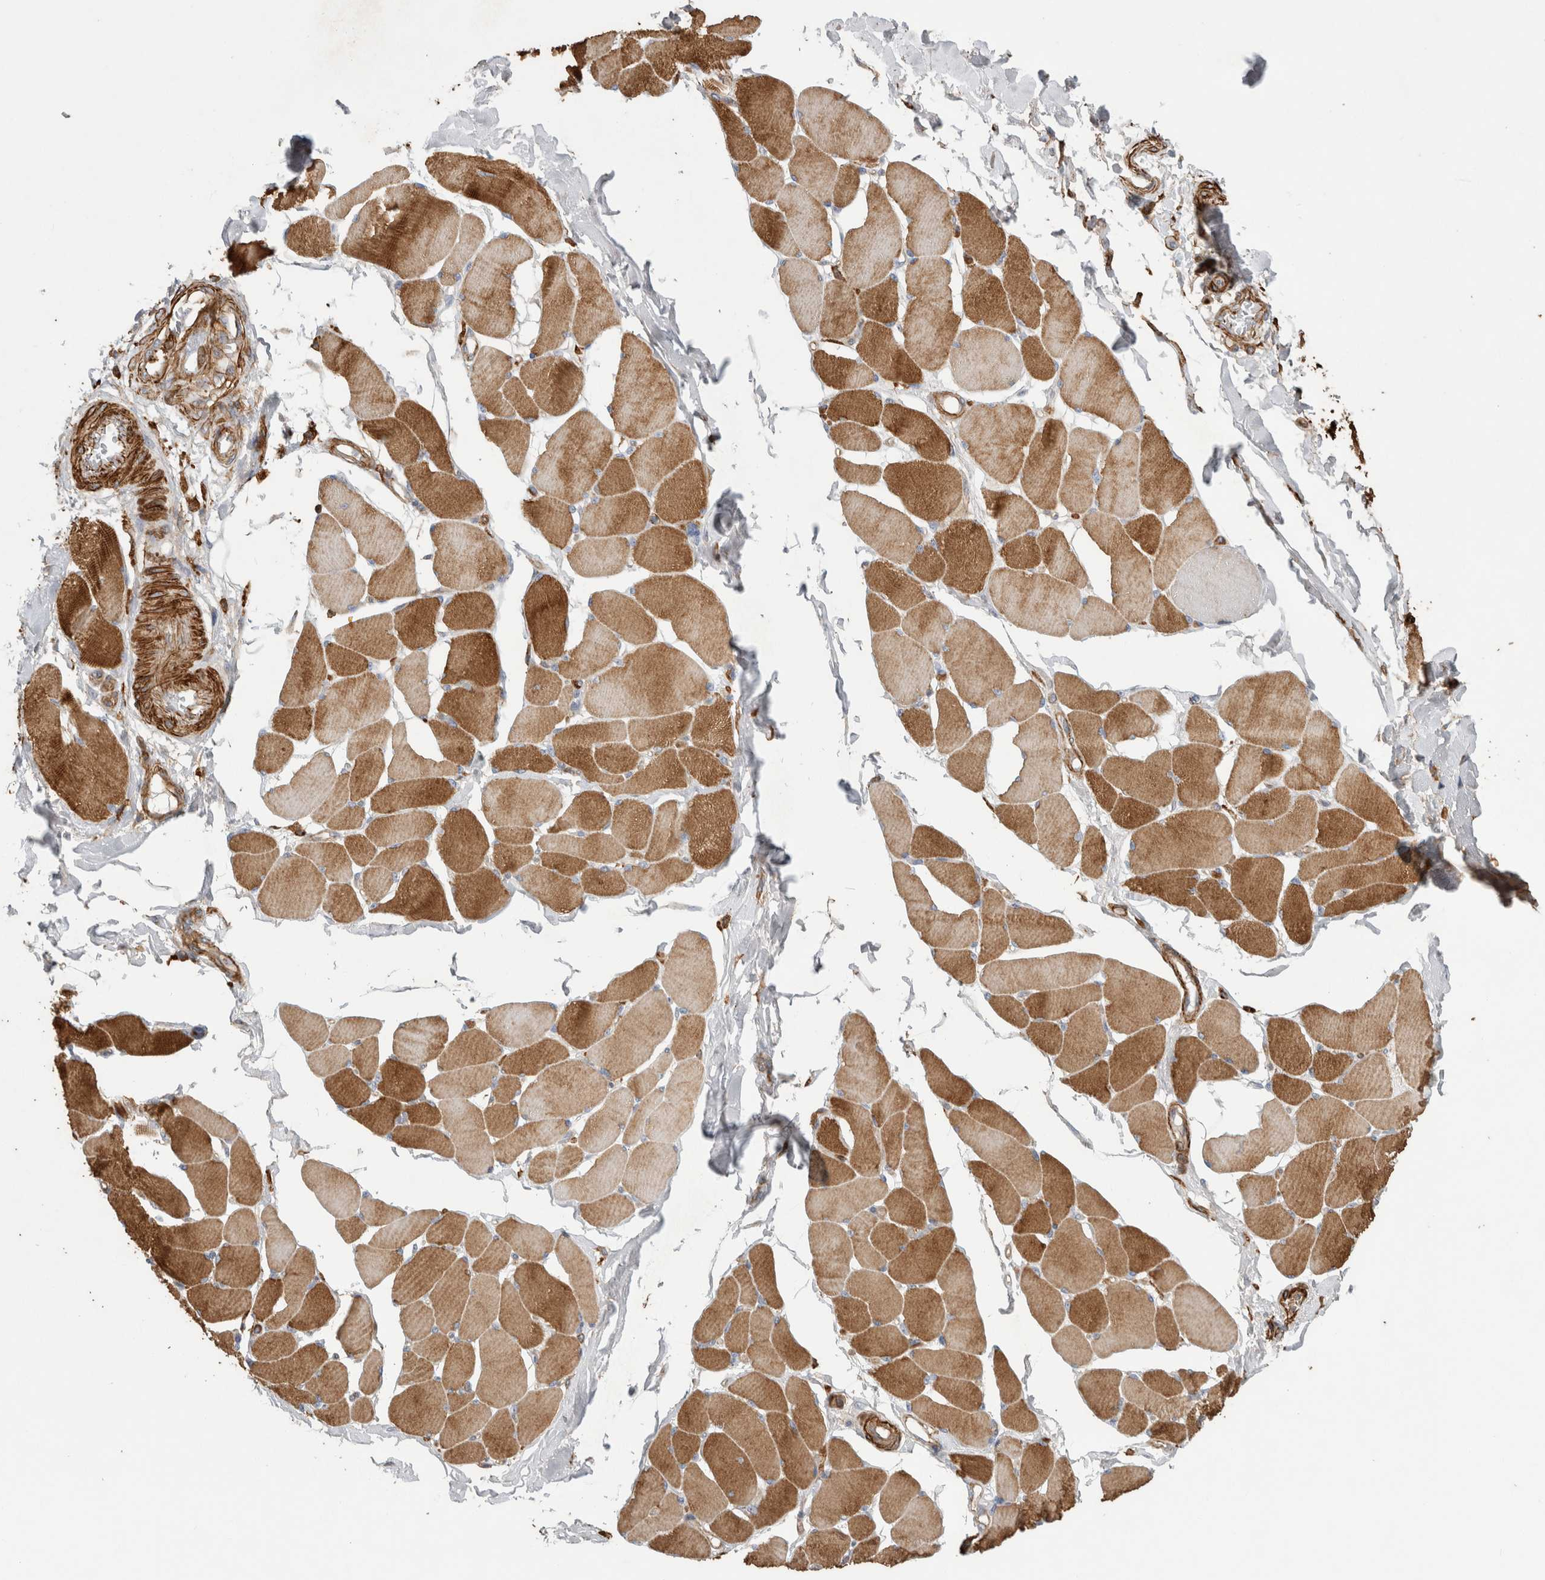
{"staining": {"intensity": "strong", "quantity": ">75%", "location": "cytoplasmic/membranous"}, "tissue": "skeletal muscle", "cell_type": "Myocytes", "image_type": "normal", "snomed": [{"axis": "morphology", "description": "Normal tissue, NOS"}, {"axis": "topography", "description": "Skin"}, {"axis": "topography", "description": "Skeletal muscle"}], "caption": "This photomicrograph displays IHC staining of normal skeletal muscle, with high strong cytoplasmic/membranous expression in about >75% of myocytes.", "gene": "GPER1", "patient": {"sex": "male", "age": 83}}